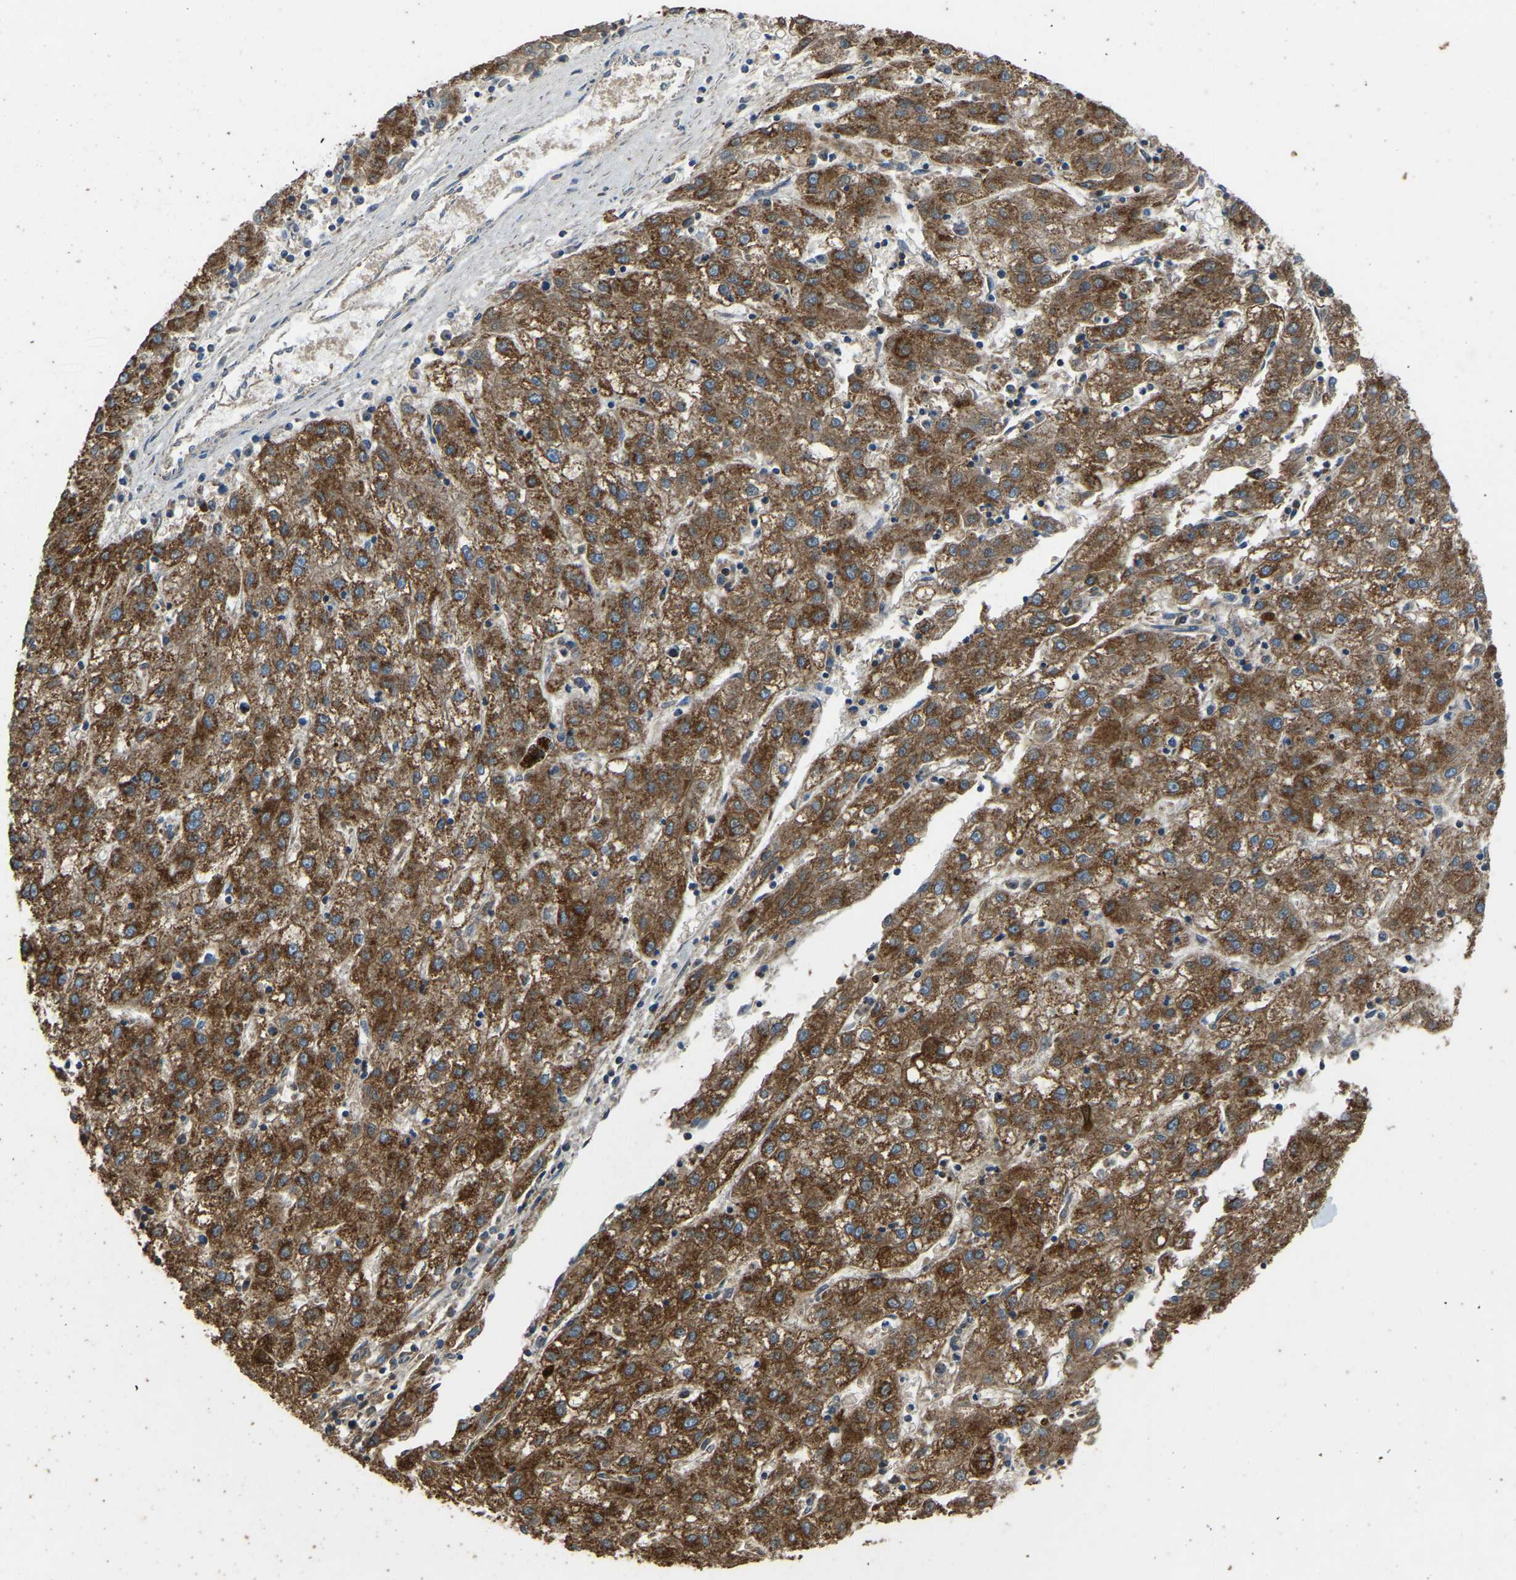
{"staining": {"intensity": "strong", "quantity": ">75%", "location": "cytoplasmic/membranous"}, "tissue": "liver cancer", "cell_type": "Tumor cells", "image_type": "cancer", "snomed": [{"axis": "morphology", "description": "Carcinoma, Hepatocellular, NOS"}, {"axis": "topography", "description": "Liver"}], "caption": "A high amount of strong cytoplasmic/membranous expression is appreciated in about >75% of tumor cells in liver cancer (hepatocellular carcinoma) tissue.", "gene": "ZNF200", "patient": {"sex": "male", "age": 72}}